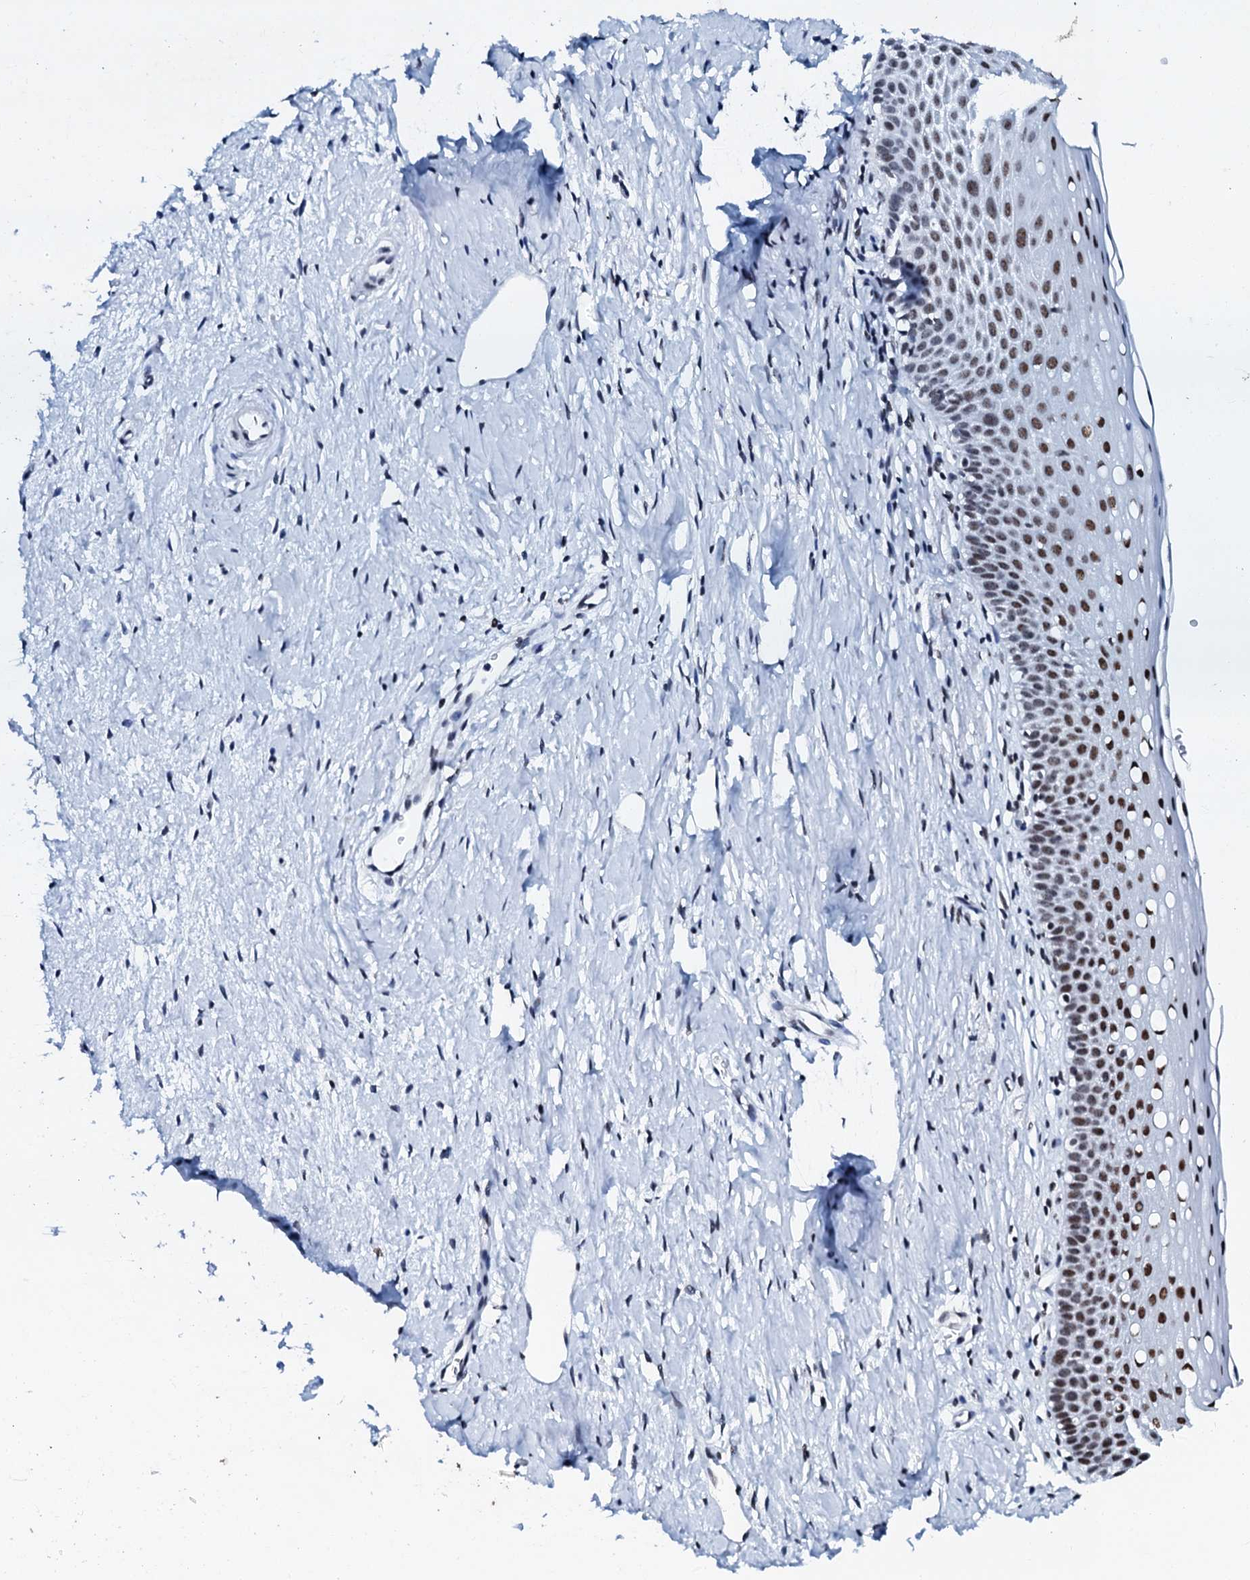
{"staining": {"intensity": "strong", "quantity": ">75%", "location": "nuclear"}, "tissue": "cervix", "cell_type": "Glandular cells", "image_type": "normal", "snomed": [{"axis": "morphology", "description": "Normal tissue, NOS"}, {"axis": "topography", "description": "Cervix"}], "caption": "Protein expression analysis of normal human cervix reveals strong nuclear positivity in about >75% of glandular cells.", "gene": "SLTM", "patient": {"sex": "female", "age": 36}}